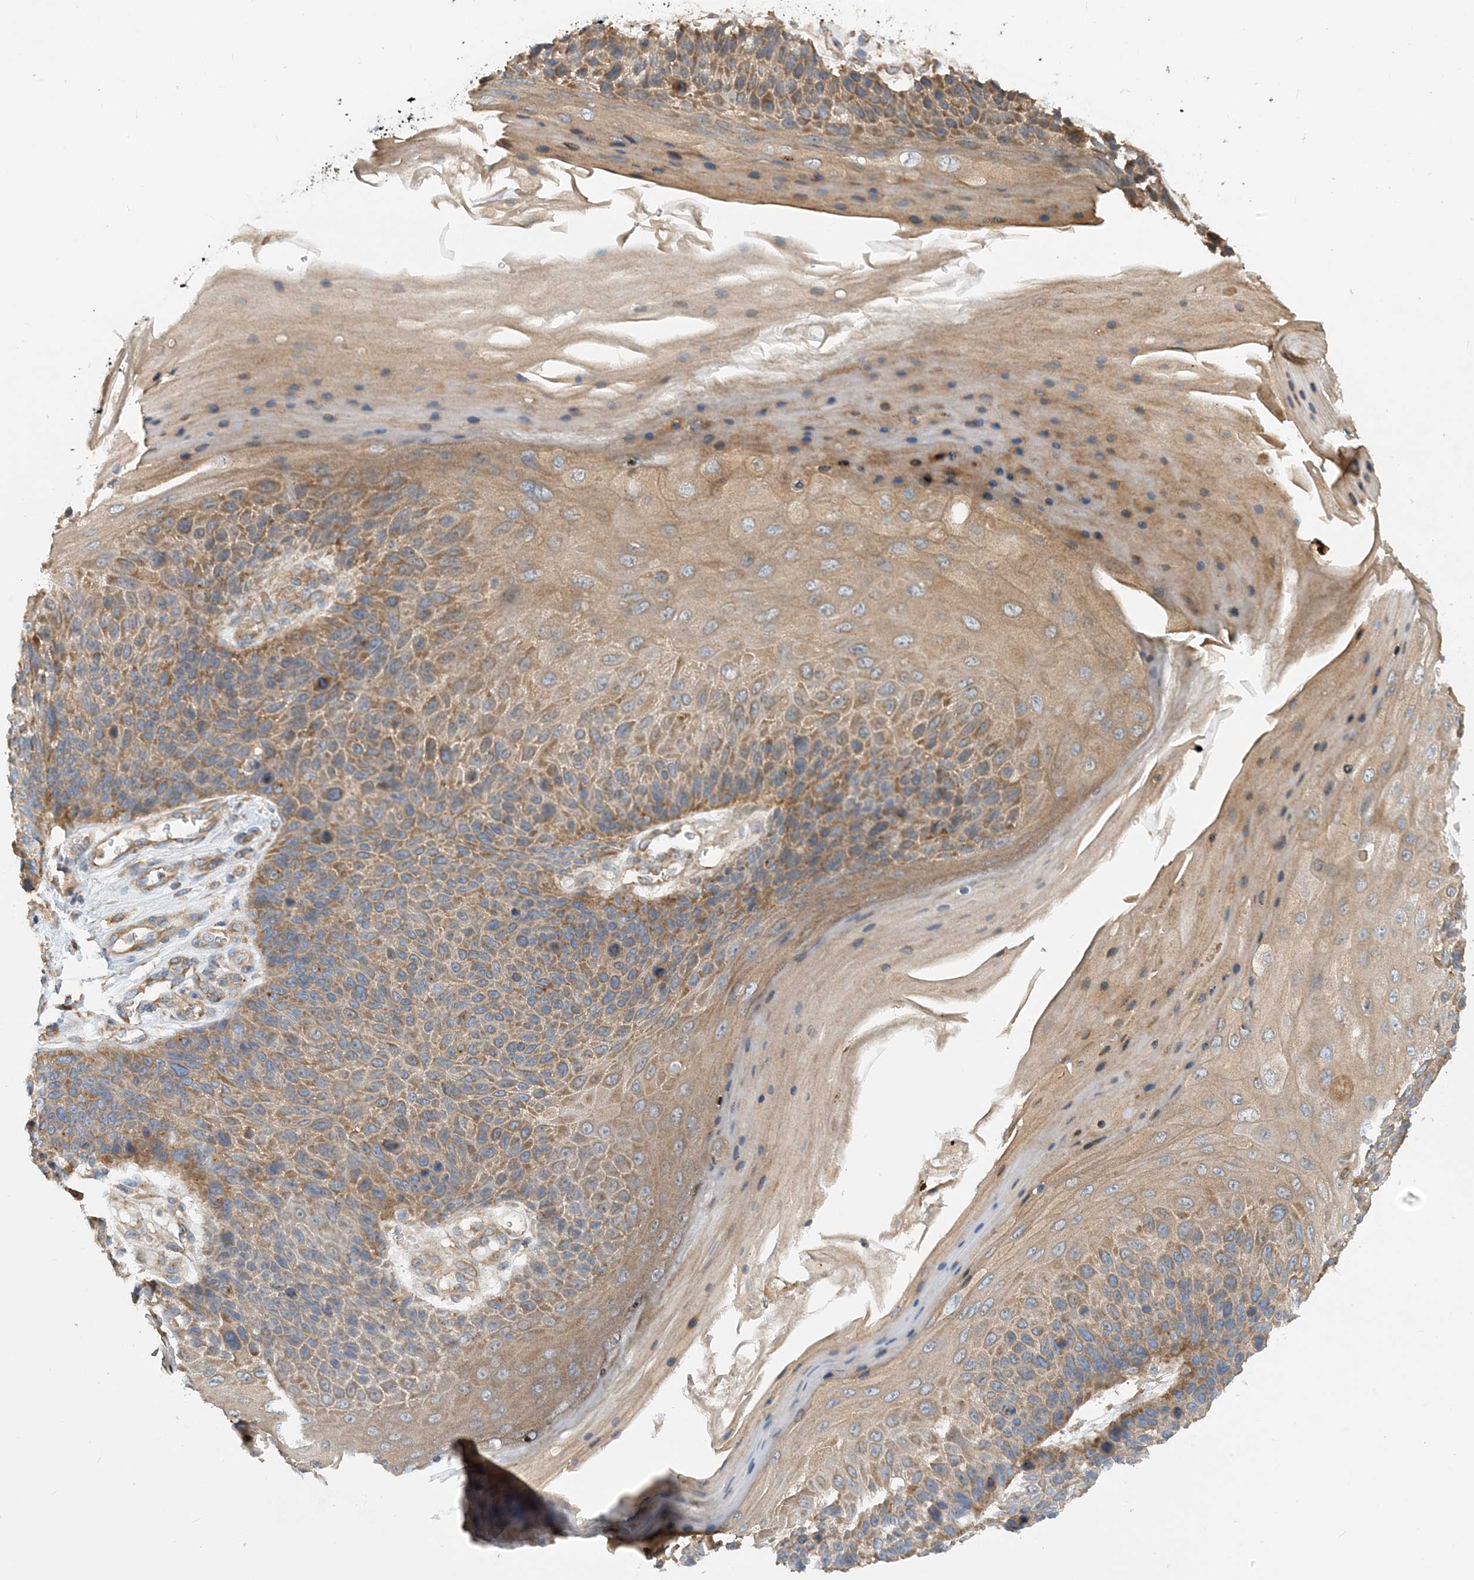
{"staining": {"intensity": "moderate", "quantity": ">75%", "location": "cytoplasmic/membranous"}, "tissue": "skin cancer", "cell_type": "Tumor cells", "image_type": "cancer", "snomed": [{"axis": "morphology", "description": "Squamous cell carcinoma, NOS"}, {"axis": "topography", "description": "Skin"}], "caption": "Moderate cytoplasmic/membranous positivity for a protein is seen in about >75% of tumor cells of squamous cell carcinoma (skin) using IHC.", "gene": "SIDT1", "patient": {"sex": "female", "age": 88}}